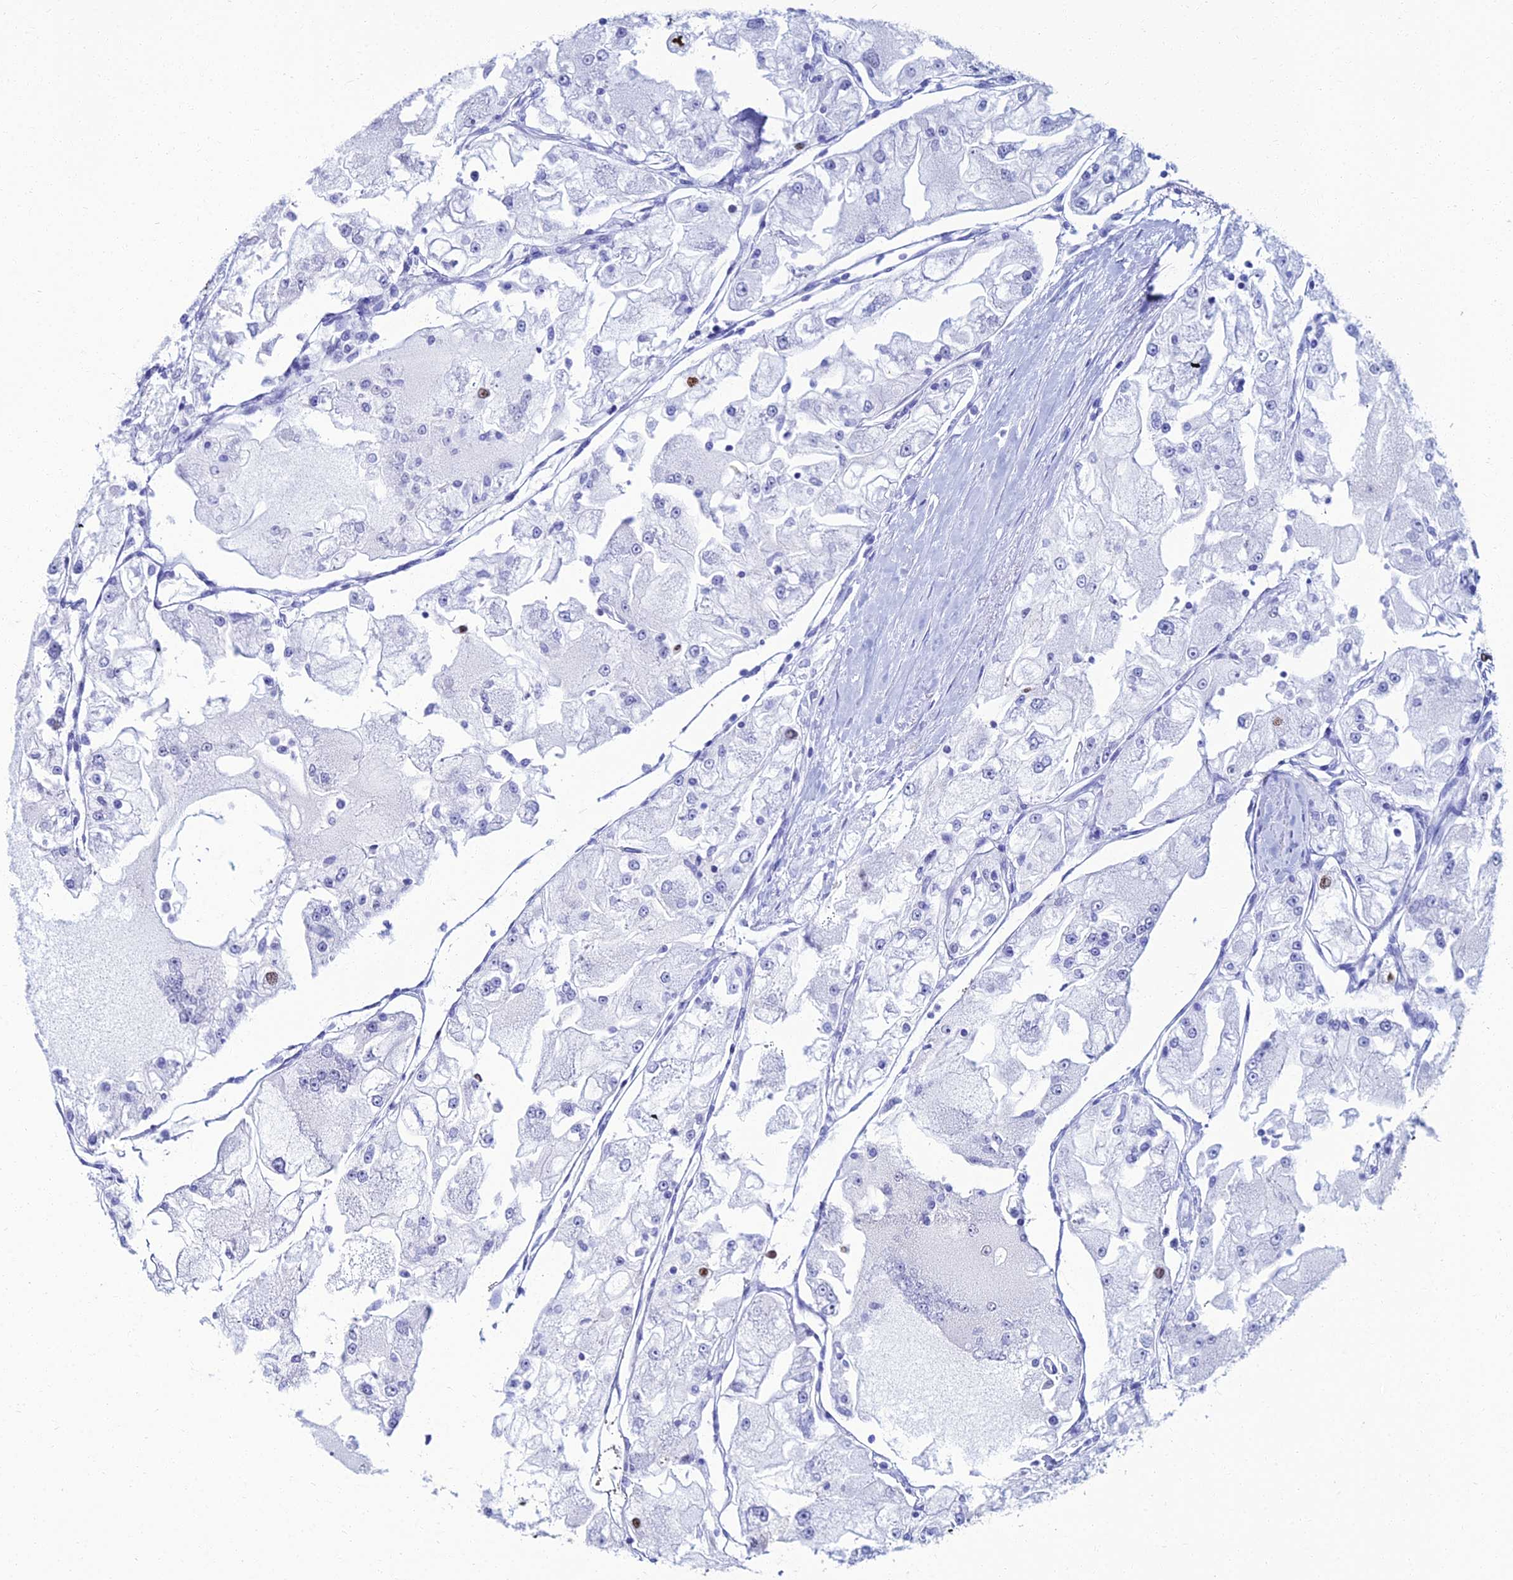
{"staining": {"intensity": "negative", "quantity": "none", "location": "none"}, "tissue": "renal cancer", "cell_type": "Tumor cells", "image_type": "cancer", "snomed": [{"axis": "morphology", "description": "Adenocarcinoma, NOS"}, {"axis": "topography", "description": "Kidney"}], "caption": "This micrograph is of adenocarcinoma (renal) stained with immunohistochemistry to label a protein in brown with the nuclei are counter-stained blue. There is no positivity in tumor cells.", "gene": "TAF9B", "patient": {"sex": "female", "age": 72}}